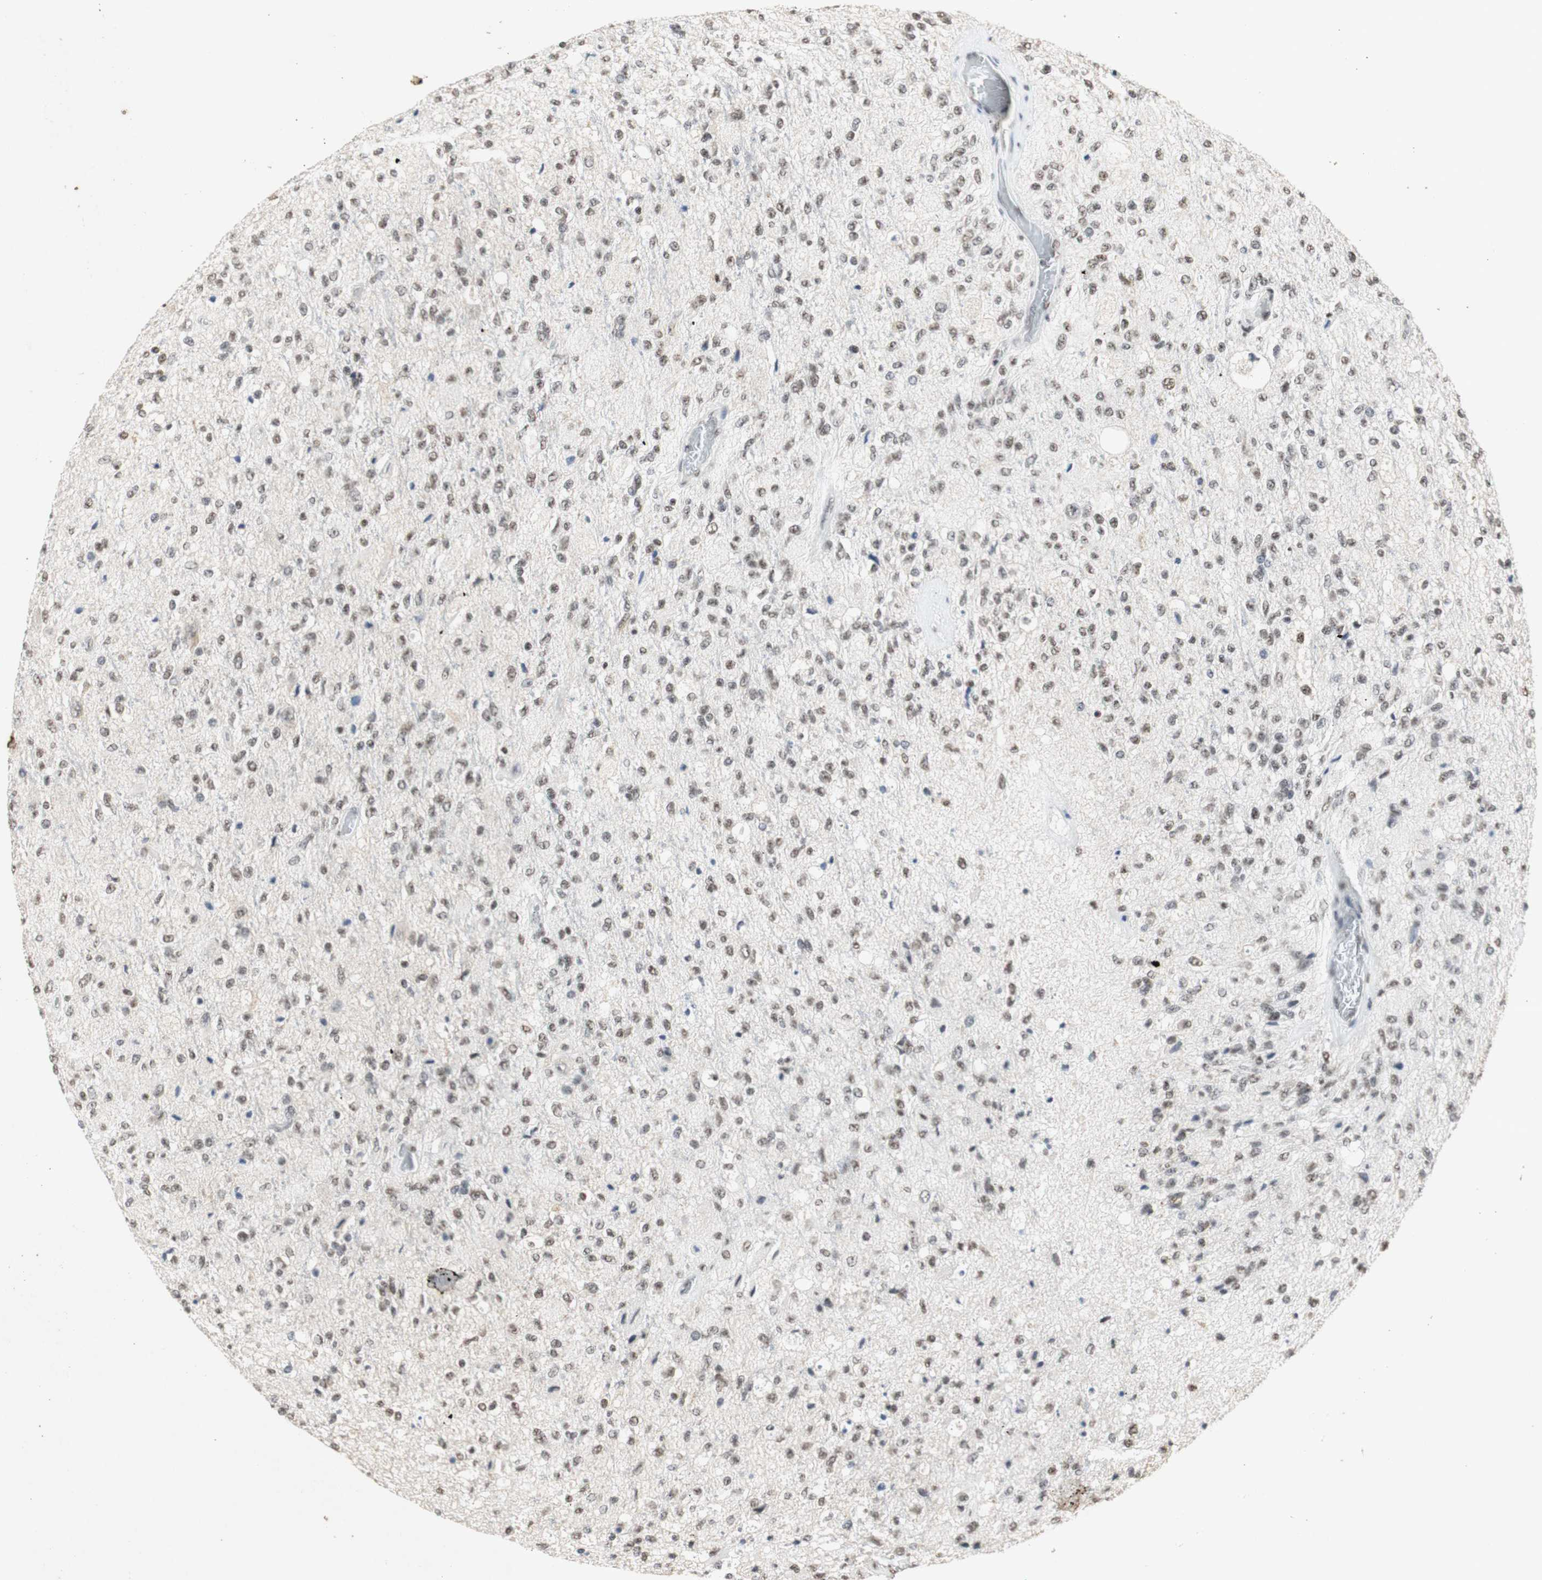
{"staining": {"intensity": "moderate", "quantity": ">75%", "location": "nuclear"}, "tissue": "glioma", "cell_type": "Tumor cells", "image_type": "cancer", "snomed": [{"axis": "morphology", "description": "Normal tissue, NOS"}, {"axis": "morphology", "description": "Glioma, malignant, High grade"}, {"axis": "topography", "description": "Cerebral cortex"}], "caption": "Protein expression analysis of glioma shows moderate nuclear expression in approximately >75% of tumor cells.", "gene": "SNRPB", "patient": {"sex": "male", "age": 77}}